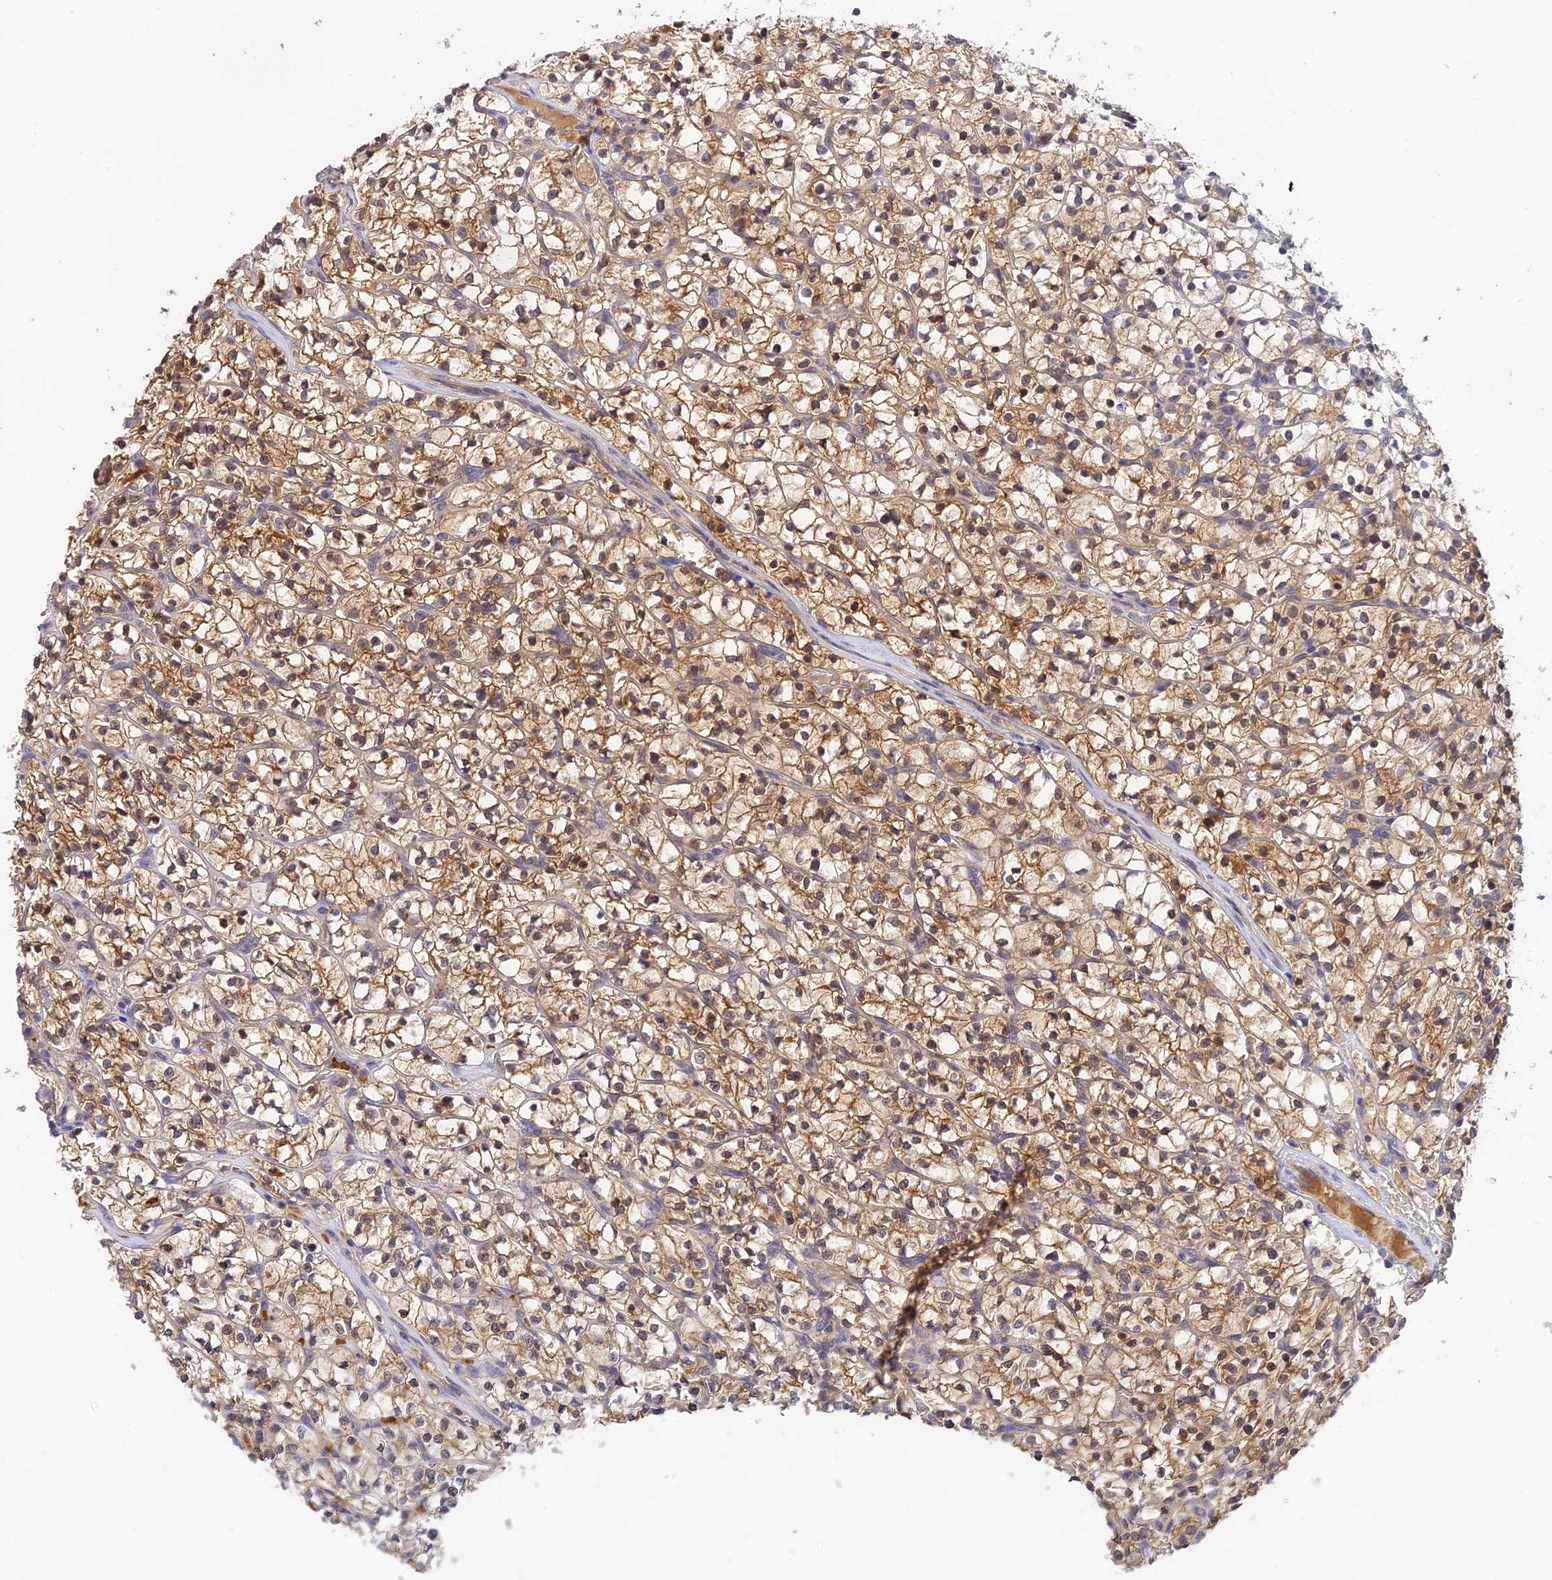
{"staining": {"intensity": "moderate", "quantity": "25%-75%", "location": "cytoplasmic/membranous"}, "tissue": "renal cancer", "cell_type": "Tumor cells", "image_type": "cancer", "snomed": [{"axis": "morphology", "description": "Adenocarcinoma, NOS"}, {"axis": "topography", "description": "Kidney"}], "caption": "Immunohistochemical staining of adenocarcinoma (renal) shows medium levels of moderate cytoplasmic/membranous staining in about 25%-75% of tumor cells.", "gene": "HDHD2", "patient": {"sex": "female", "age": 64}}